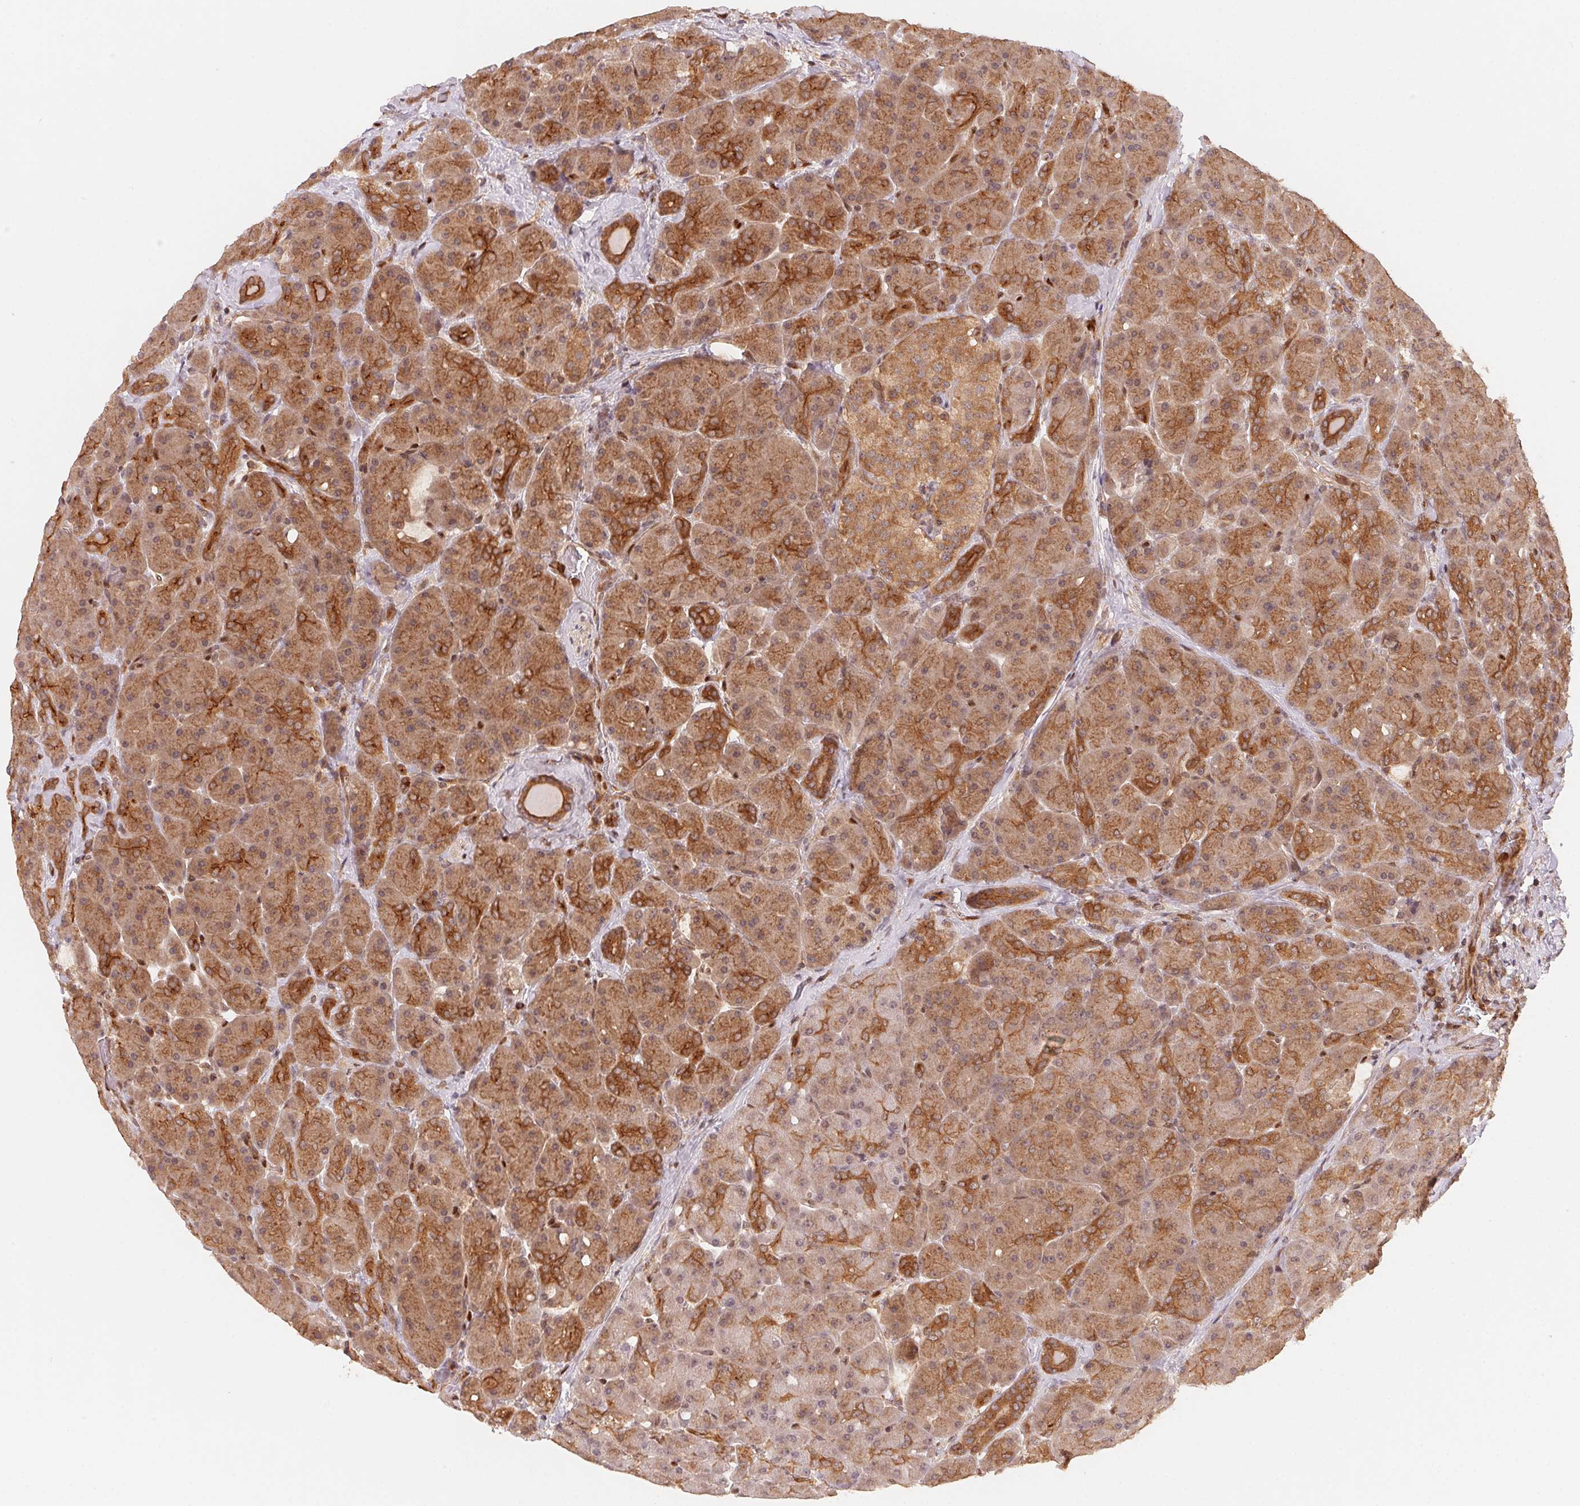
{"staining": {"intensity": "moderate", "quantity": "25%-75%", "location": "cytoplasmic/membranous"}, "tissue": "pancreas", "cell_type": "Exocrine glandular cells", "image_type": "normal", "snomed": [{"axis": "morphology", "description": "Normal tissue, NOS"}, {"axis": "topography", "description": "Pancreas"}], "caption": "An immunohistochemistry photomicrograph of benign tissue is shown. Protein staining in brown highlights moderate cytoplasmic/membranous positivity in pancreas within exocrine glandular cells.", "gene": "CCDC102B", "patient": {"sex": "male", "age": 55}}